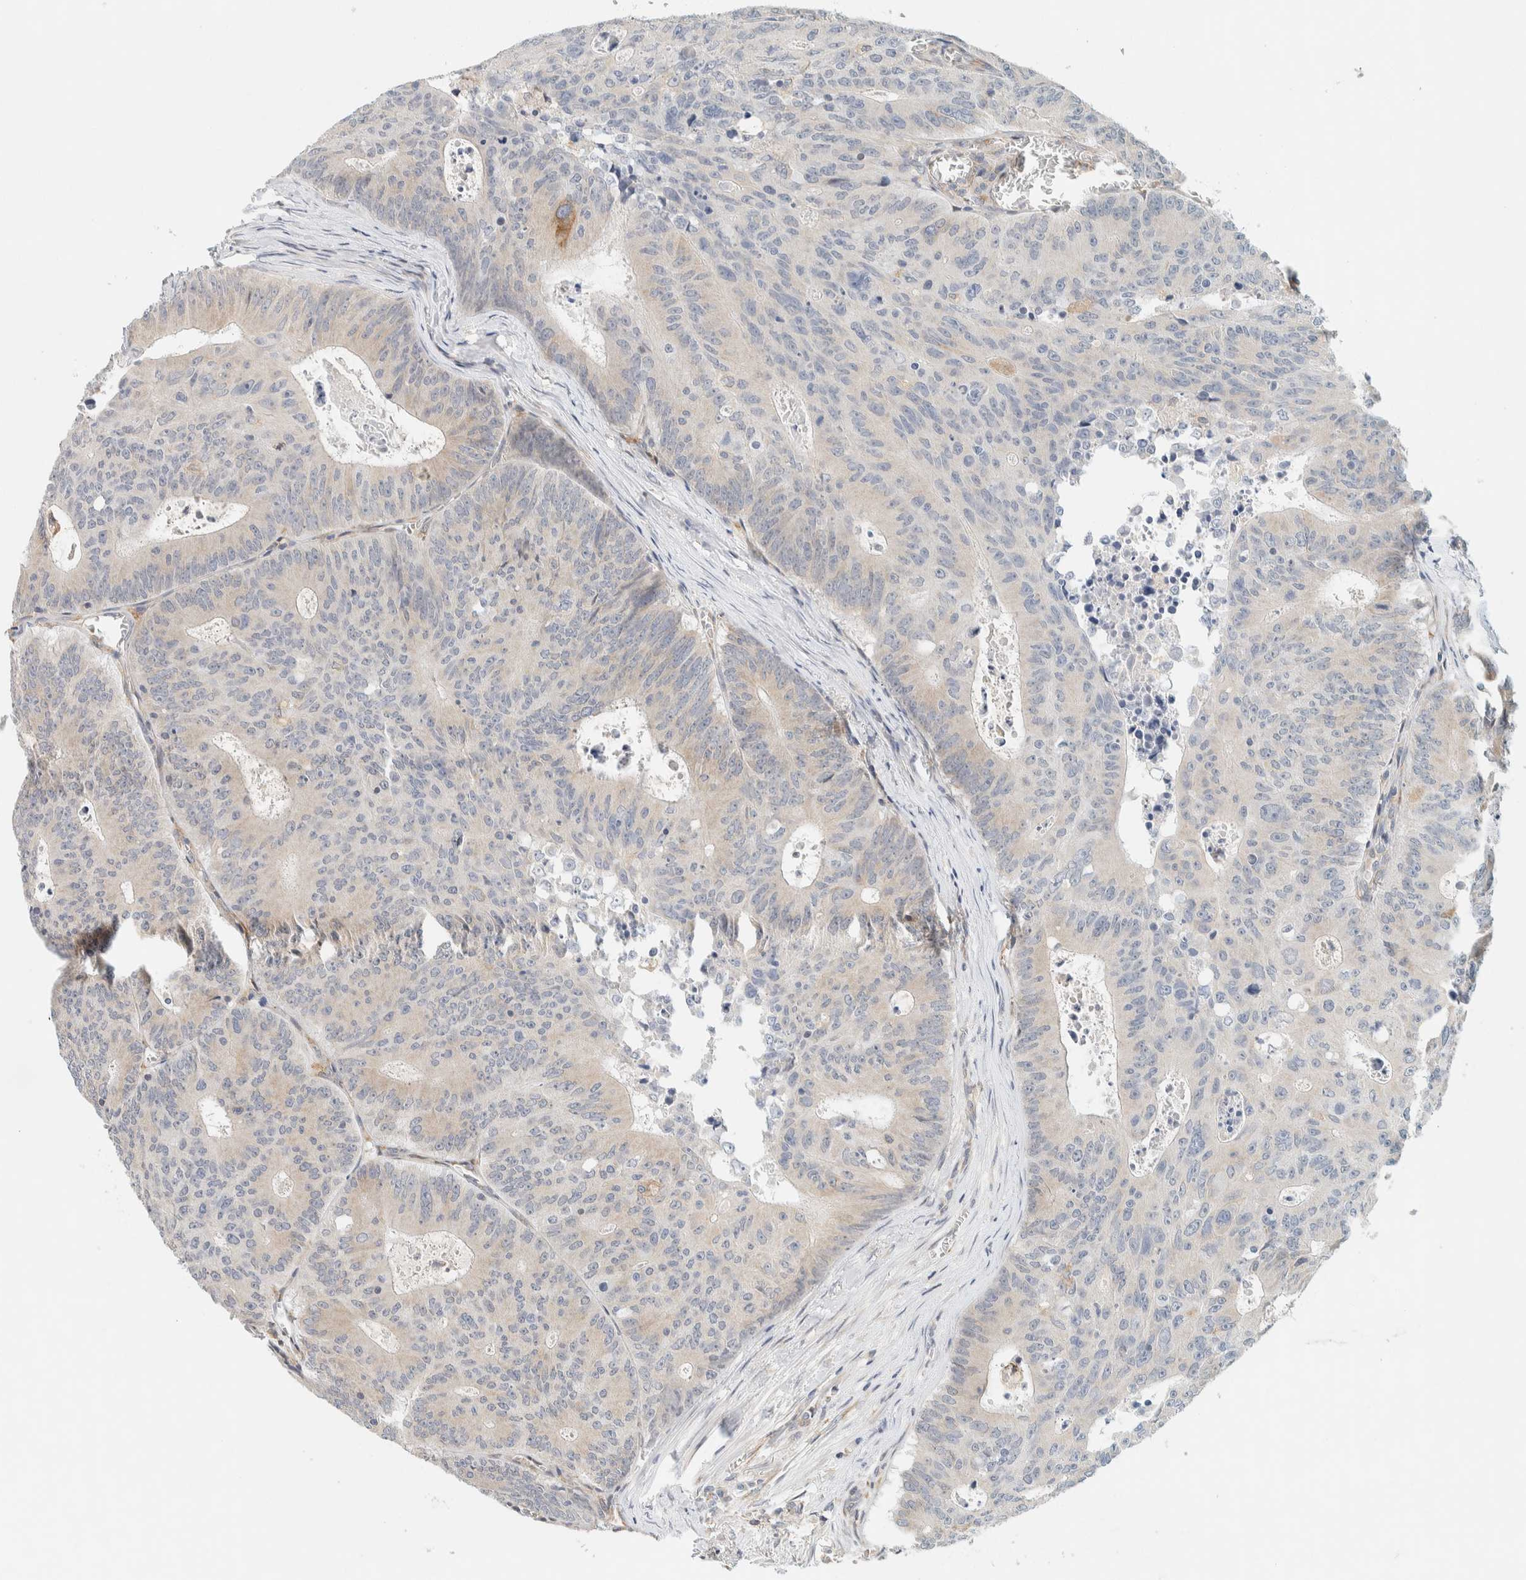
{"staining": {"intensity": "weak", "quantity": "<25%", "location": "cytoplasmic/membranous"}, "tissue": "colorectal cancer", "cell_type": "Tumor cells", "image_type": "cancer", "snomed": [{"axis": "morphology", "description": "Adenocarcinoma, NOS"}, {"axis": "topography", "description": "Colon"}], "caption": "Tumor cells show no significant expression in colorectal cancer (adenocarcinoma).", "gene": "SUMF2", "patient": {"sex": "male", "age": 87}}